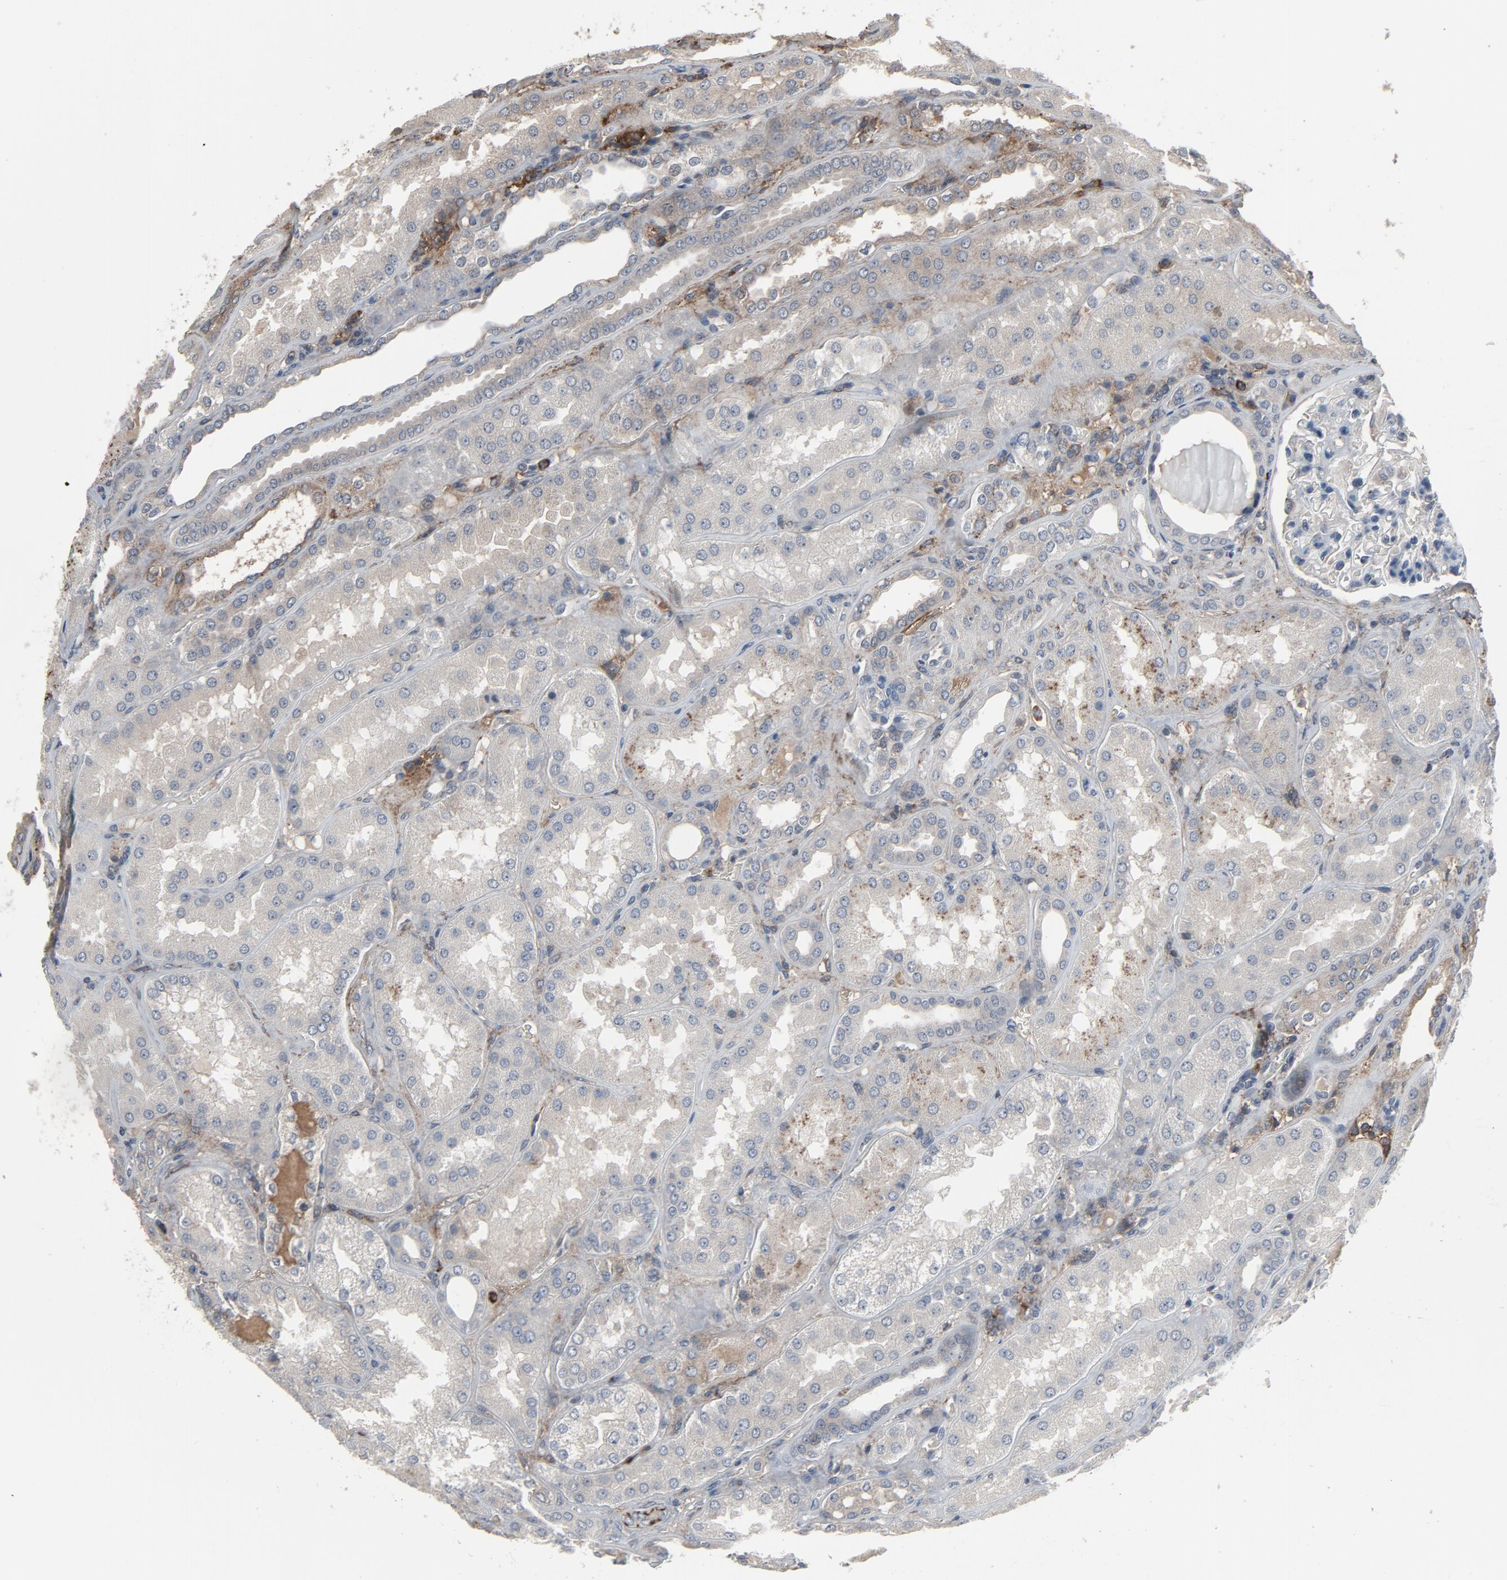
{"staining": {"intensity": "negative", "quantity": "none", "location": "none"}, "tissue": "kidney", "cell_type": "Cells in glomeruli", "image_type": "normal", "snomed": [{"axis": "morphology", "description": "Normal tissue, NOS"}, {"axis": "topography", "description": "Kidney"}], "caption": "An IHC image of benign kidney is shown. There is no staining in cells in glomeruli of kidney.", "gene": "PDZD4", "patient": {"sex": "female", "age": 56}}